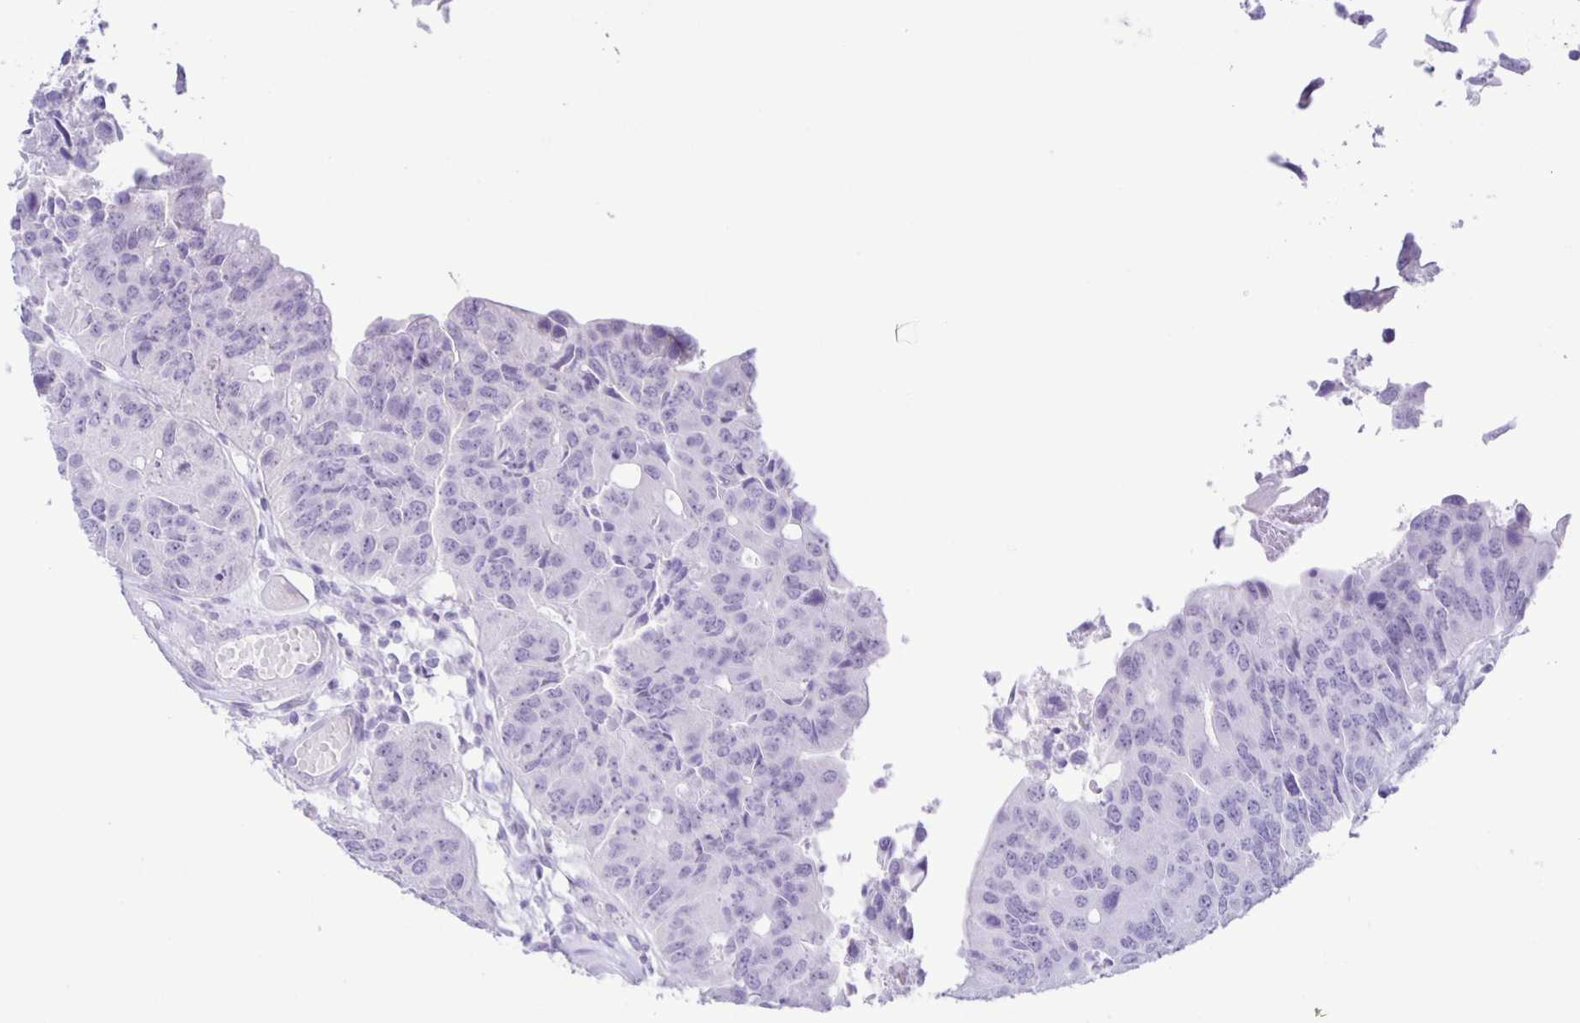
{"staining": {"intensity": "negative", "quantity": "none", "location": "none"}, "tissue": "colorectal cancer", "cell_type": "Tumor cells", "image_type": "cancer", "snomed": [{"axis": "morphology", "description": "Adenocarcinoma, NOS"}, {"axis": "topography", "description": "Colon"}], "caption": "There is no significant positivity in tumor cells of colorectal adenocarcinoma.", "gene": "EZHIP", "patient": {"sex": "female", "age": 67}}